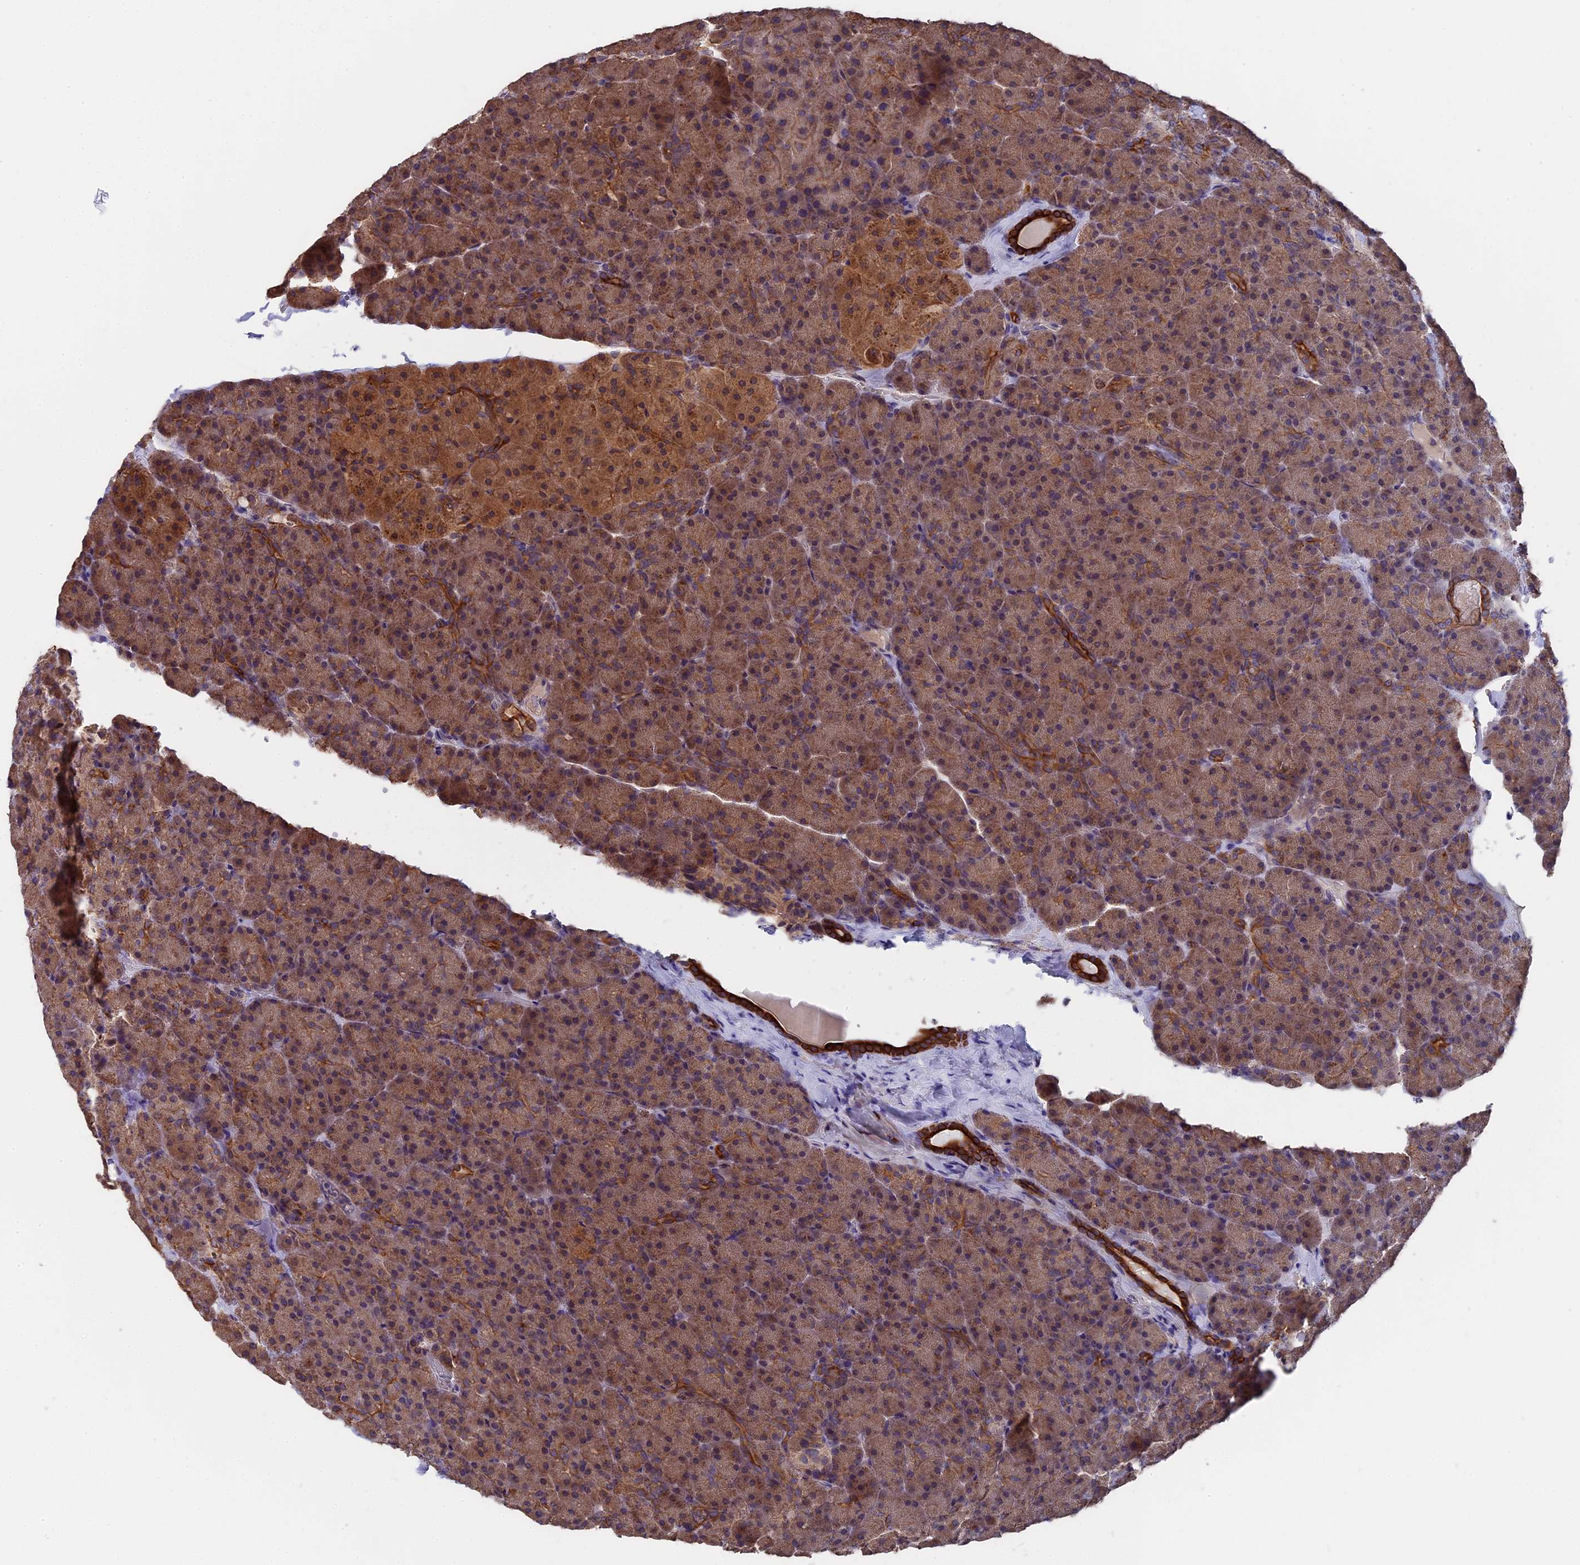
{"staining": {"intensity": "strong", "quantity": "25%-75%", "location": "cytoplasmic/membranous"}, "tissue": "pancreas", "cell_type": "Exocrine glandular cells", "image_type": "normal", "snomed": [{"axis": "morphology", "description": "Normal tissue, NOS"}, {"axis": "topography", "description": "Pancreas"}], "caption": "Exocrine glandular cells reveal high levels of strong cytoplasmic/membranous staining in approximately 25%-75% of cells in benign pancreas.", "gene": "ZCCHC2", "patient": {"sex": "male", "age": 36}}